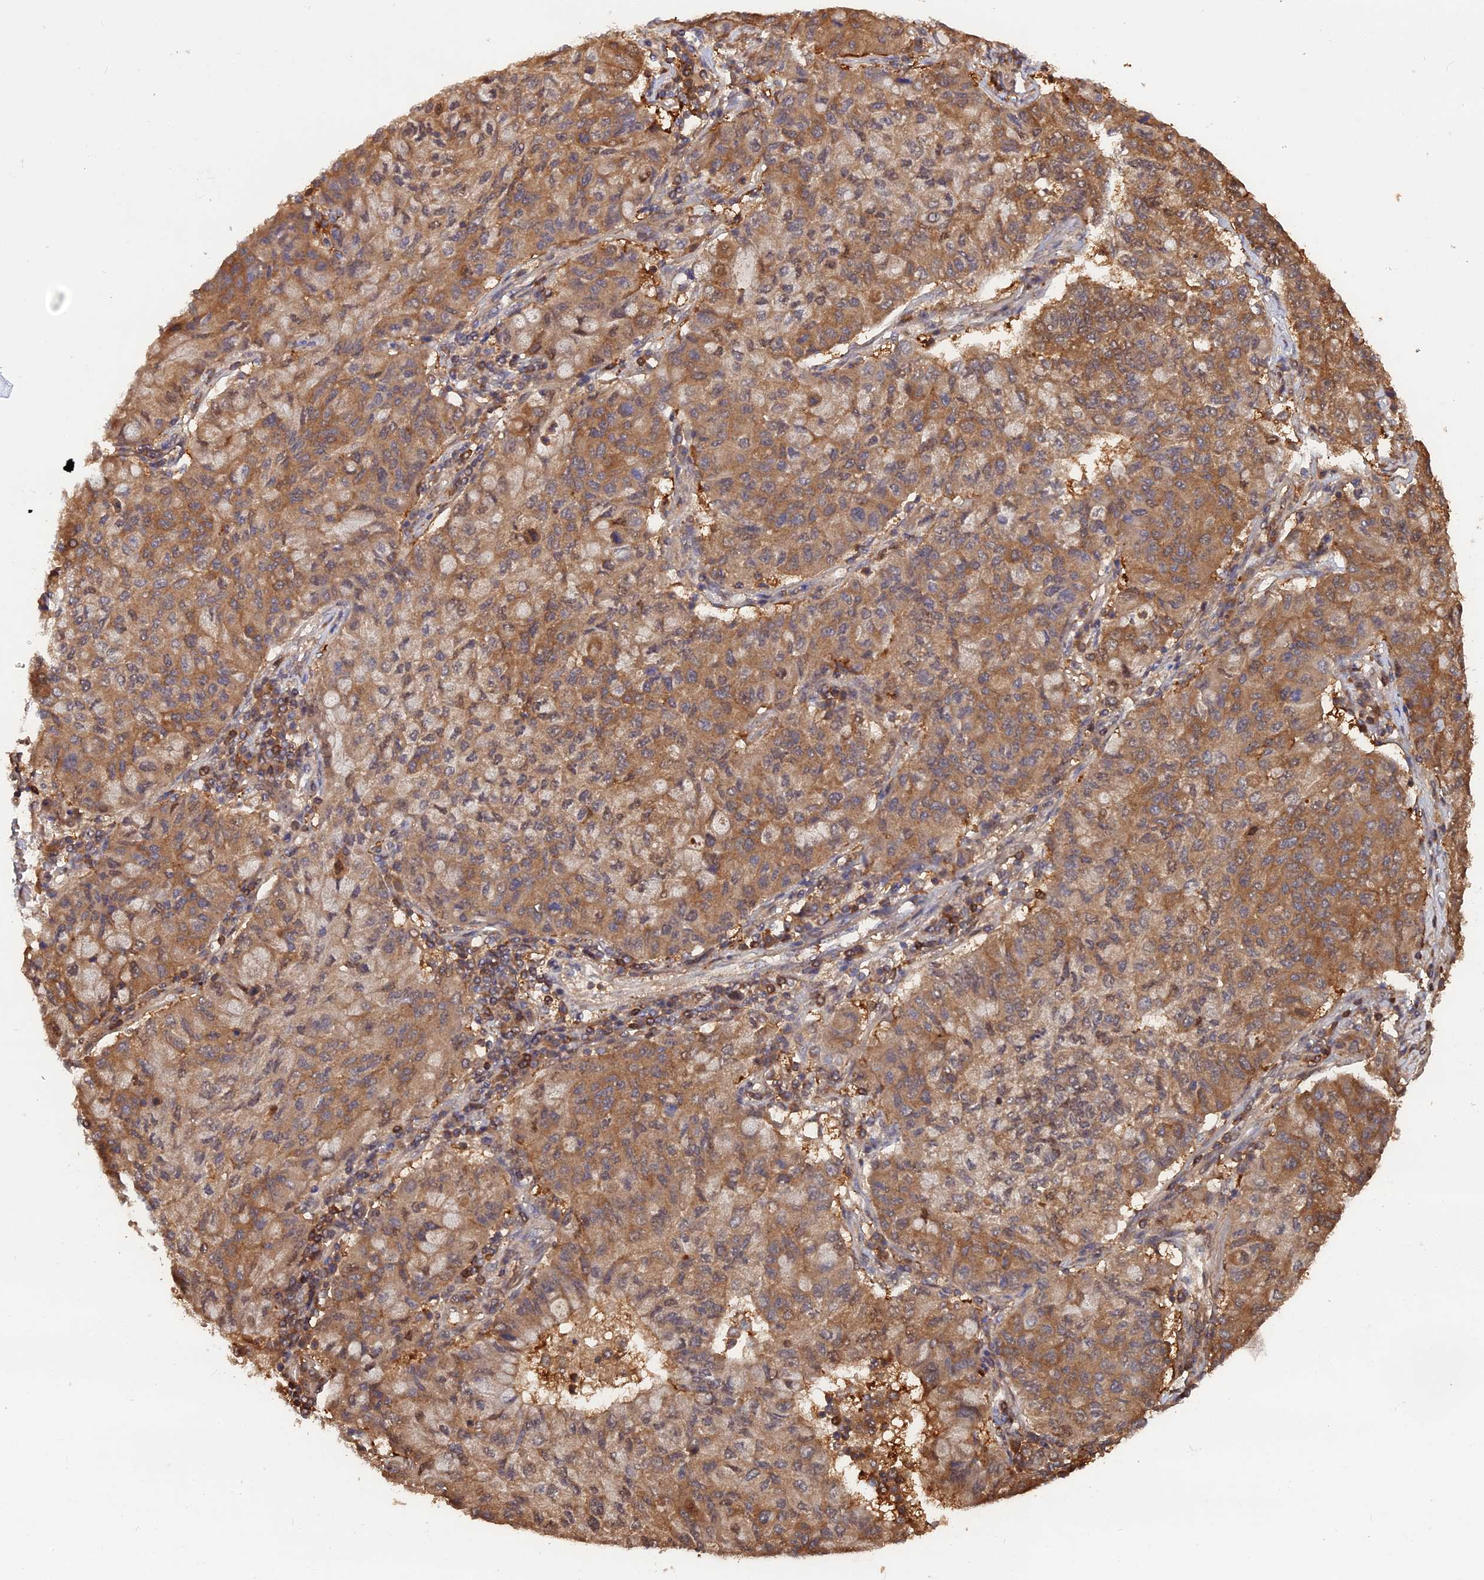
{"staining": {"intensity": "moderate", "quantity": ">75%", "location": "cytoplasmic/membranous"}, "tissue": "lung cancer", "cell_type": "Tumor cells", "image_type": "cancer", "snomed": [{"axis": "morphology", "description": "Squamous cell carcinoma, NOS"}, {"axis": "topography", "description": "Lung"}], "caption": "Human lung cancer stained with a brown dye reveals moderate cytoplasmic/membranous positive expression in about >75% of tumor cells.", "gene": "BLVRA", "patient": {"sex": "male", "age": 74}}